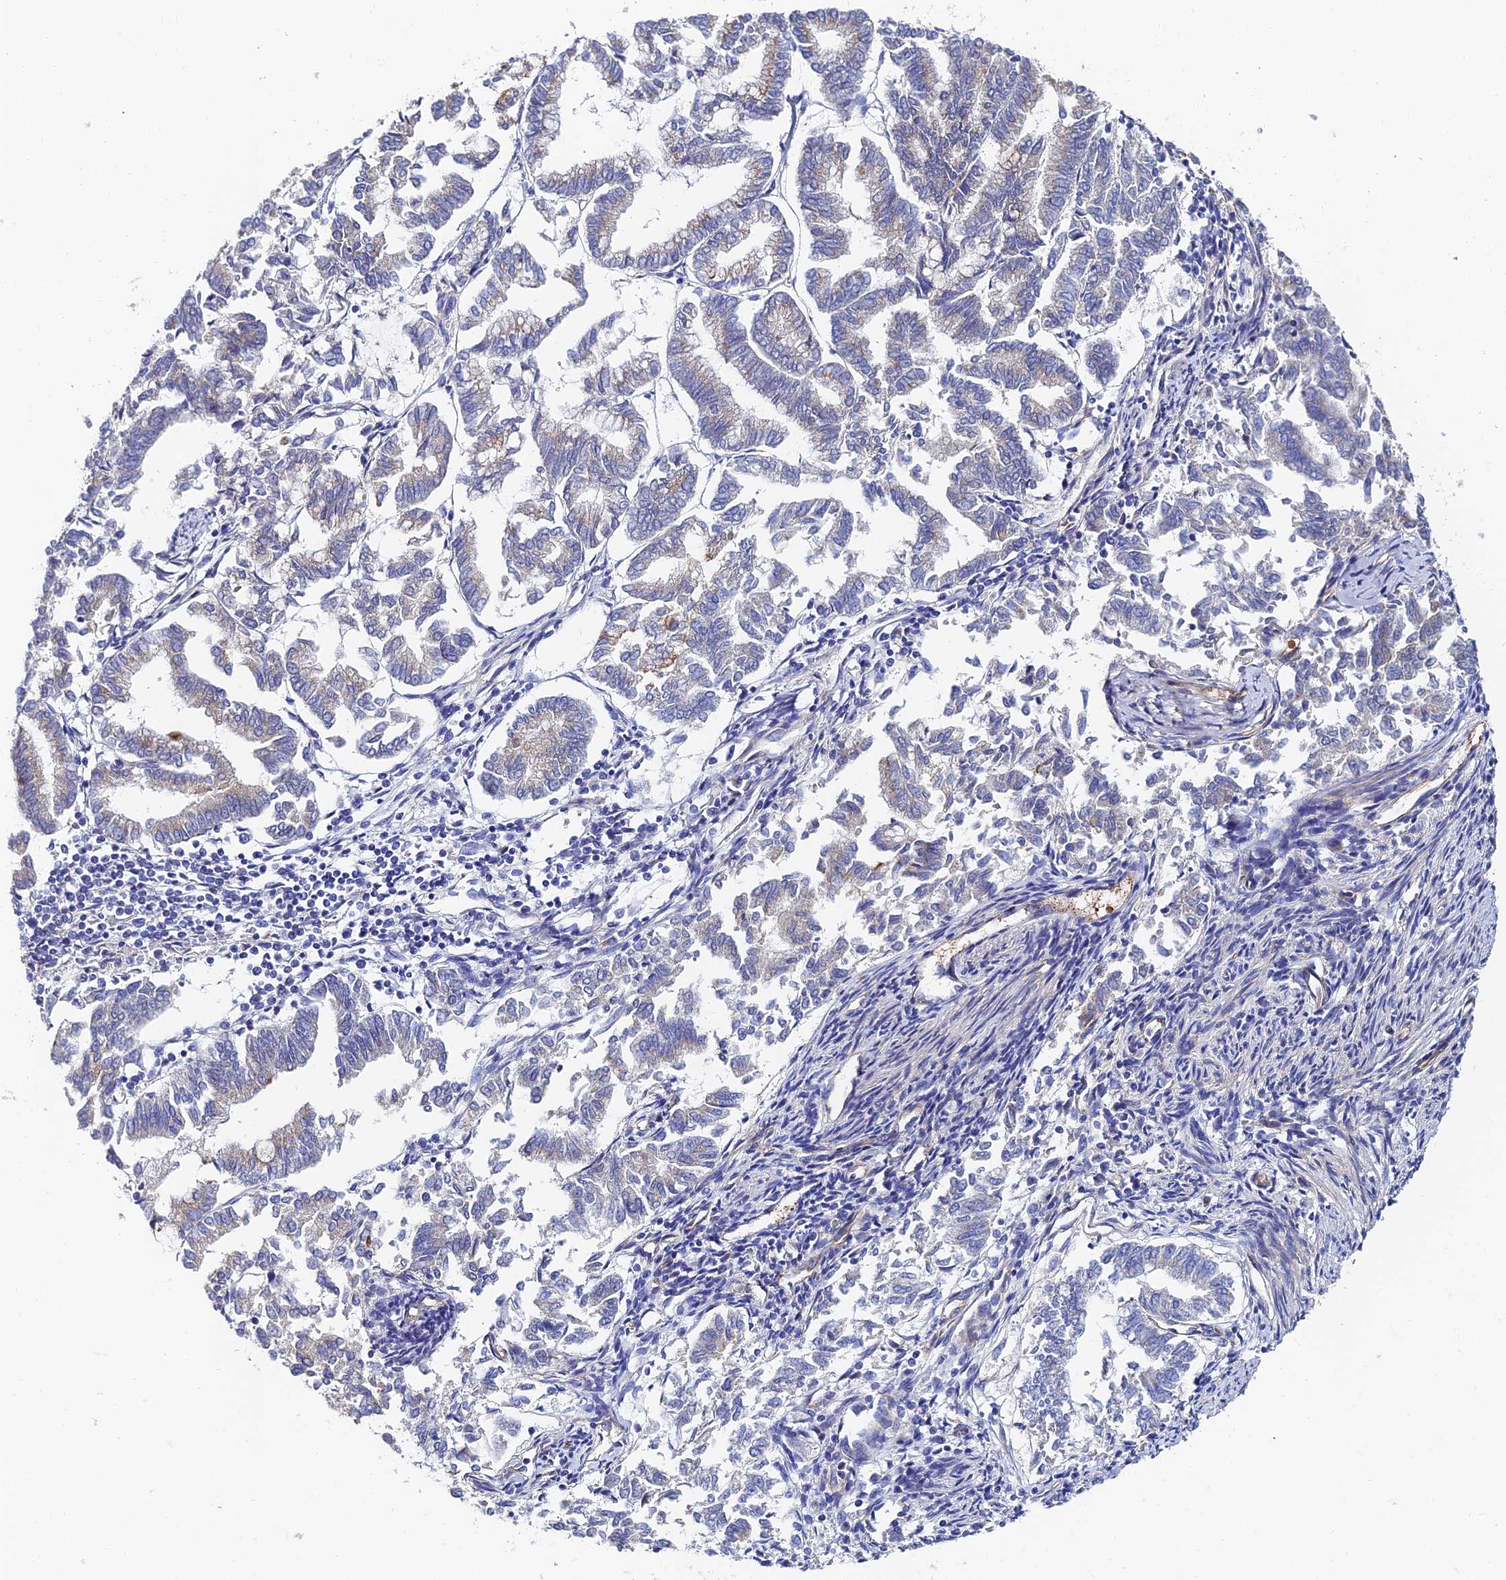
{"staining": {"intensity": "negative", "quantity": "none", "location": "none"}, "tissue": "endometrial cancer", "cell_type": "Tumor cells", "image_type": "cancer", "snomed": [{"axis": "morphology", "description": "Adenocarcinoma, NOS"}, {"axis": "topography", "description": "Endometrium"}], "caption": "Tumor cells are negative for protein expression in human endometrial cancer (adenocarcinoma). (DAB (3,3'-diaminobenzidine) immunohistochemistry (IHC), high magnification).", "gene": "ADGRF3", "patient": {"sex": "female", "age": 79}}